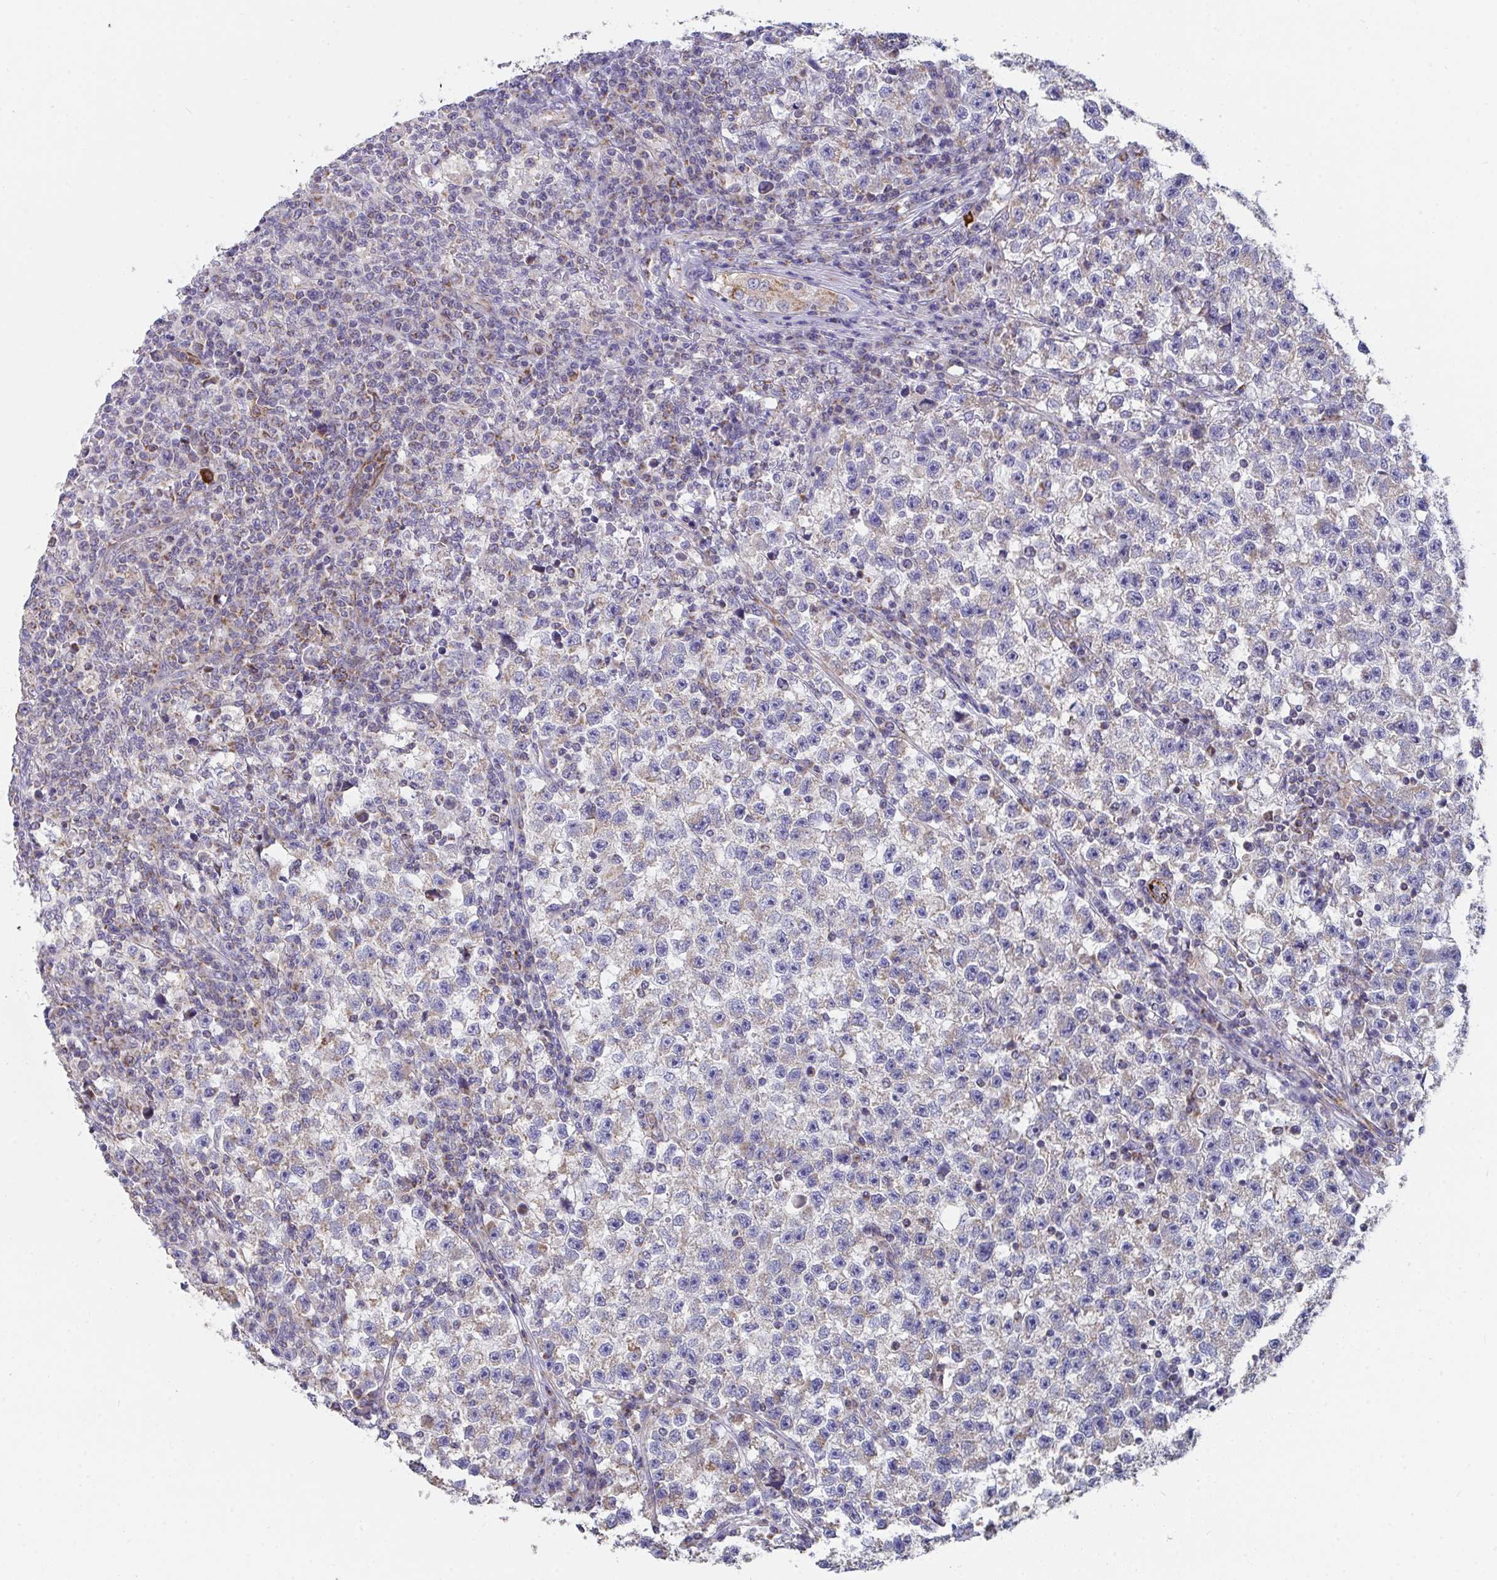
{"staining": {"intensity": "weak", "quantity": "25%-75%", "location": "cytoplasmic/membranous"}, "tissue": "testis cancer", "cell_type": "Tumor cells", "image_type": "cancer", "snomed": [{"axis": "morphology", "description": "Seminoma, NOS"}, {"axis": "topography", "description": "Testis"}], "caption": "The immunohistochemical stain shows weak cytoplasmic/membranous staining in tumor cells of testis cancer (seminoma) tissue.", "gene": "PC", "patient": {"sex": "male", "age": 22}}